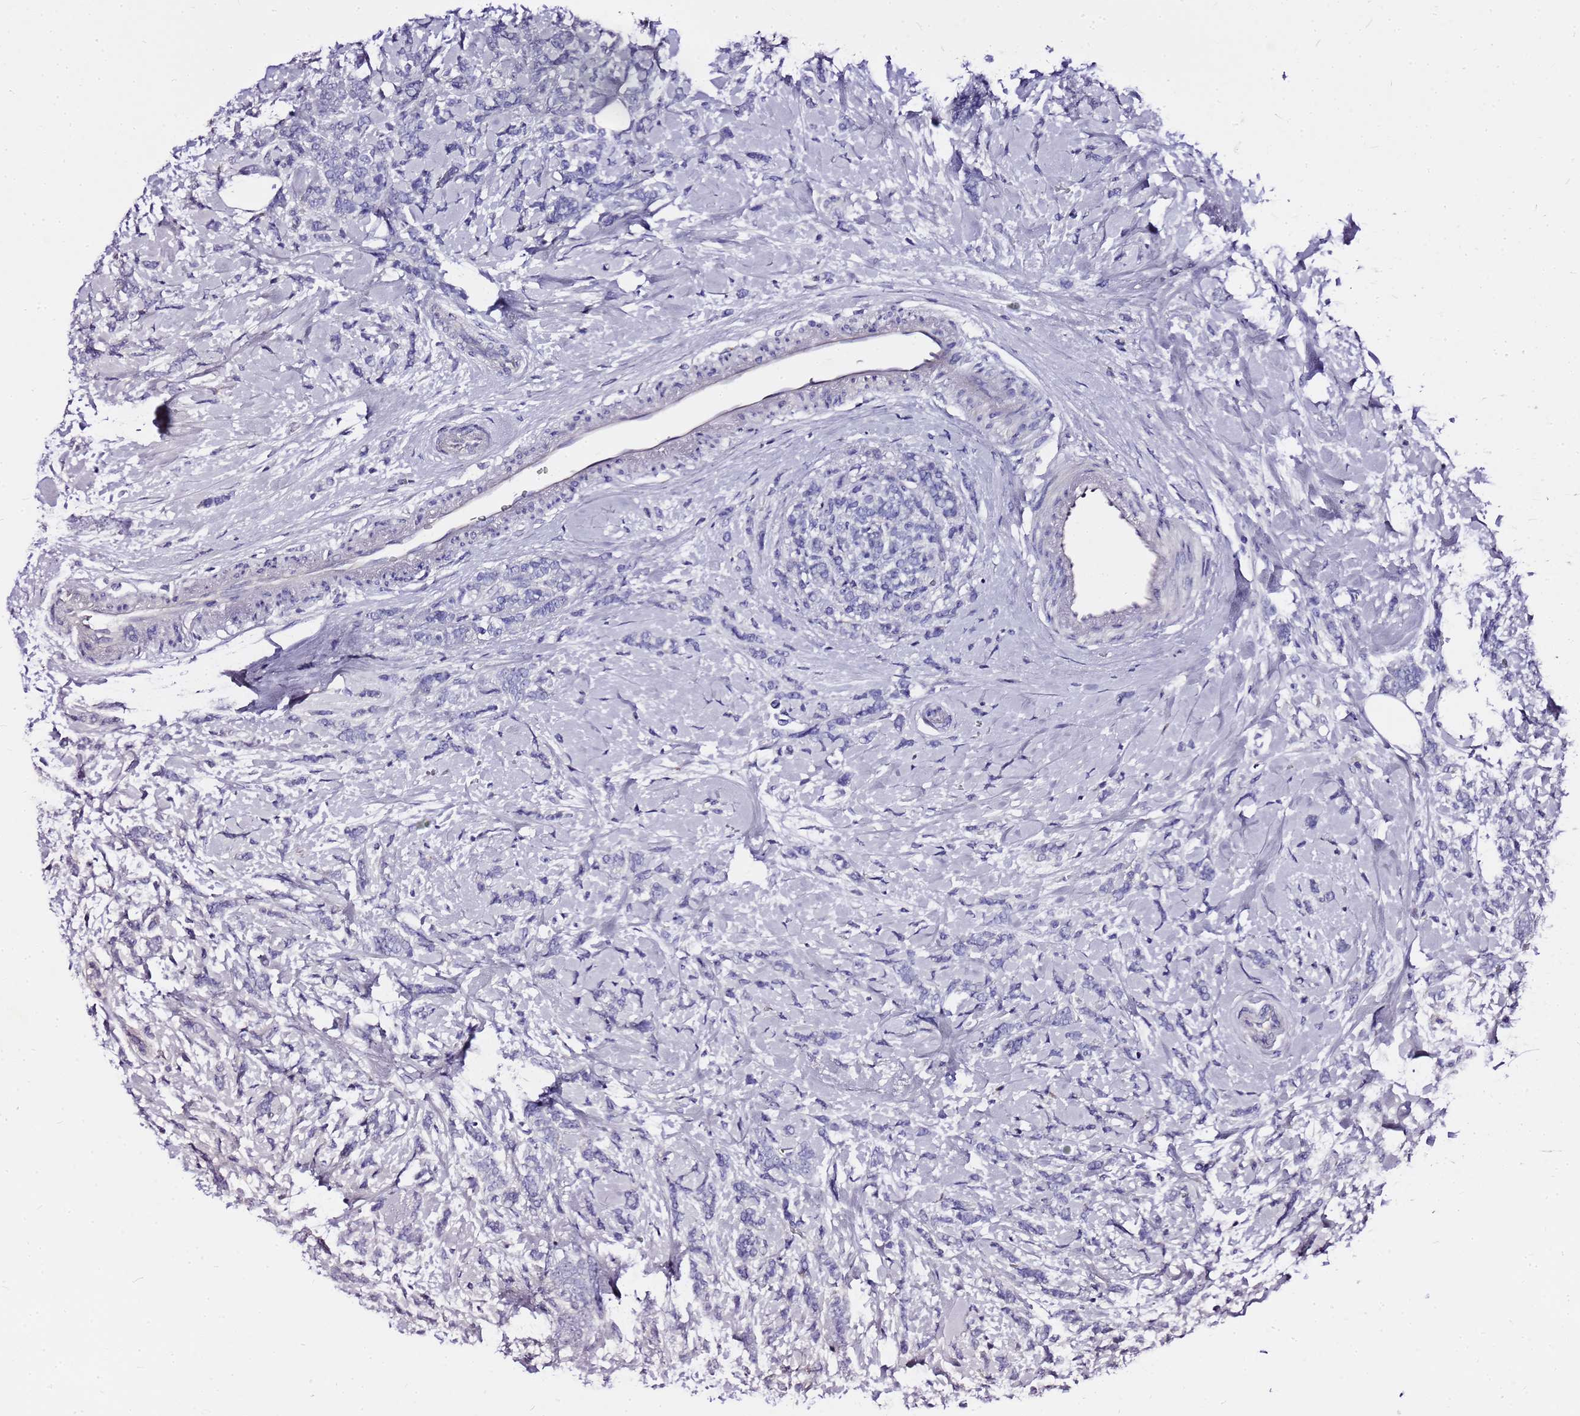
{"staining": {"intensity": "negative", "quantity": "none", "location": "none"}, "tissue": "breast cancer", "cell_type": "Tumor cells", "image_type": "cancer", "snomed": [{"axis": "morphology", "description": "Lobular carcinoma"}, {"axis": "topography", "description": "Breast"}], "caption": "DAB immunohistochemical staining of human breast lobular carcinoma exhibits no significant staining in tumor cells.", "gene": "OR52E2", "patient": {"sex": "female", "age": 58}}